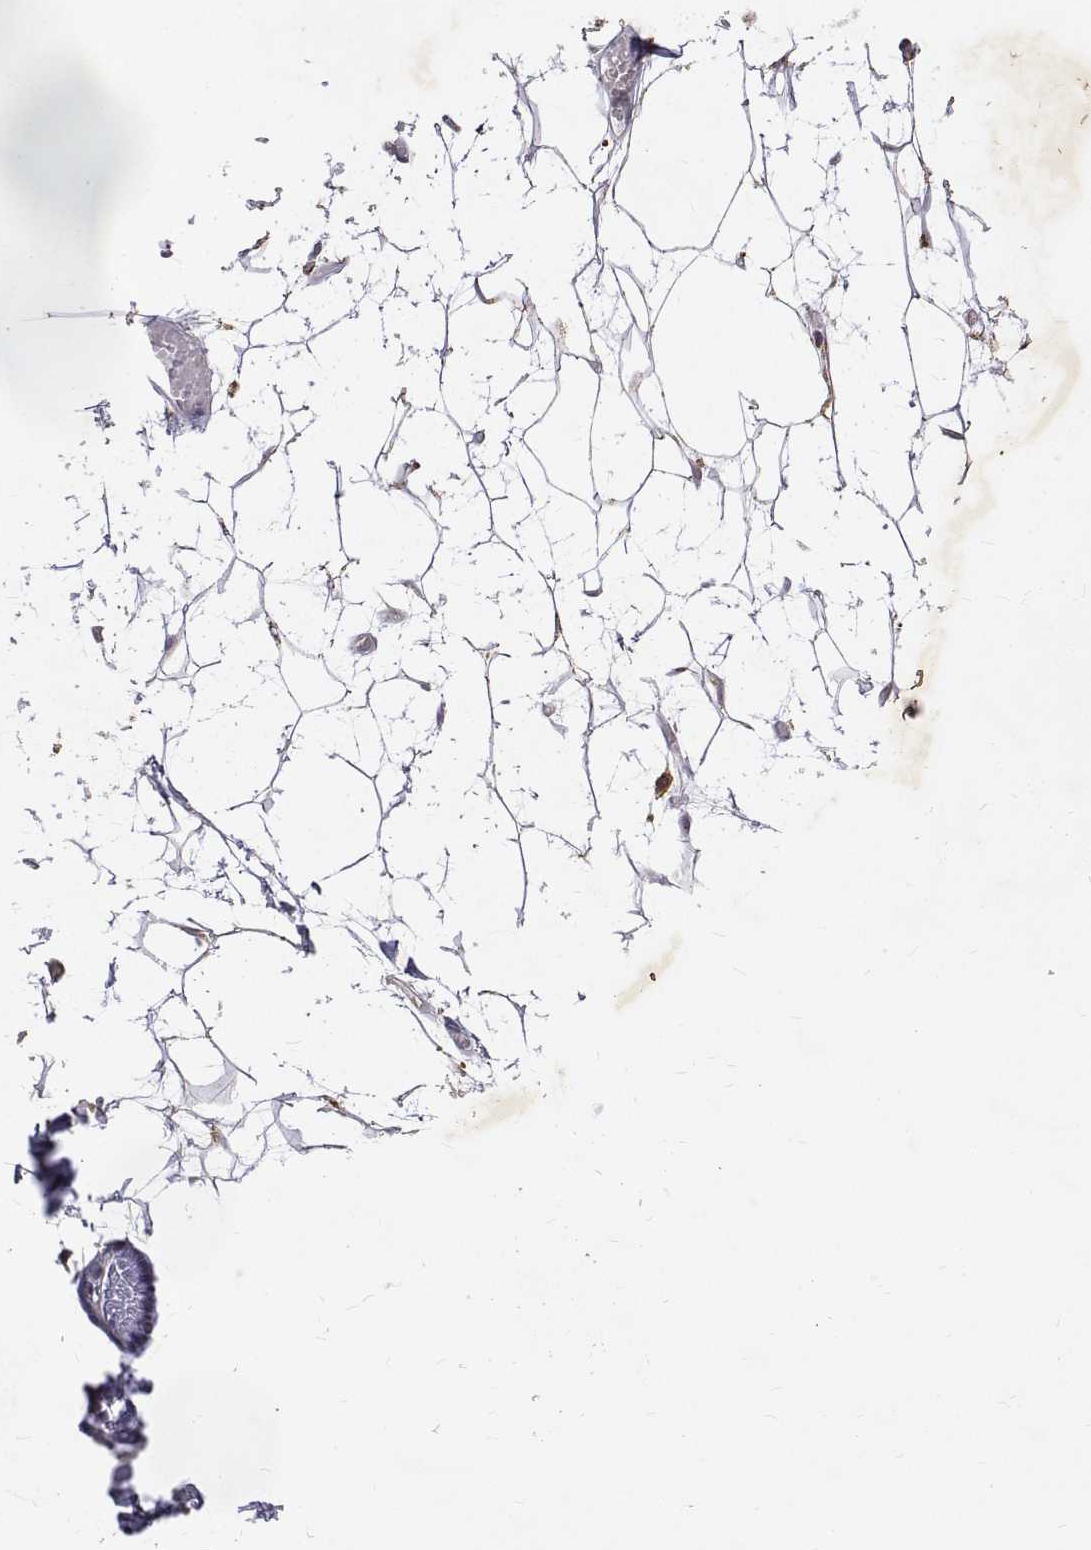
{"staining": {"intensity": "moderate", "quantity": "25%-75%", "location": "cytoplasmic/membranous"}, "tissue": "adipose tissue", "cell_type": "Adipocytes", "image_type": "normal", "snomed": [{"axis": "morphology", "description": "Normal tissue, NOS"}, {"axis": "topography", "description": "Anal"}, {"axis": "topography", "description": "Peripheral nerve tissue"}], "caption": "High-magnification brightfield microscopy of benign adipose tissue stained with DAB (brown) and counterstained with hematoxylin (blue). adipocytes exhibit moderate cytoplasmic/membranous staining is present in approximately25%-75% of cells.", "gene": "ALKBH8", "patient": {"sex": "male", "age": 78}}